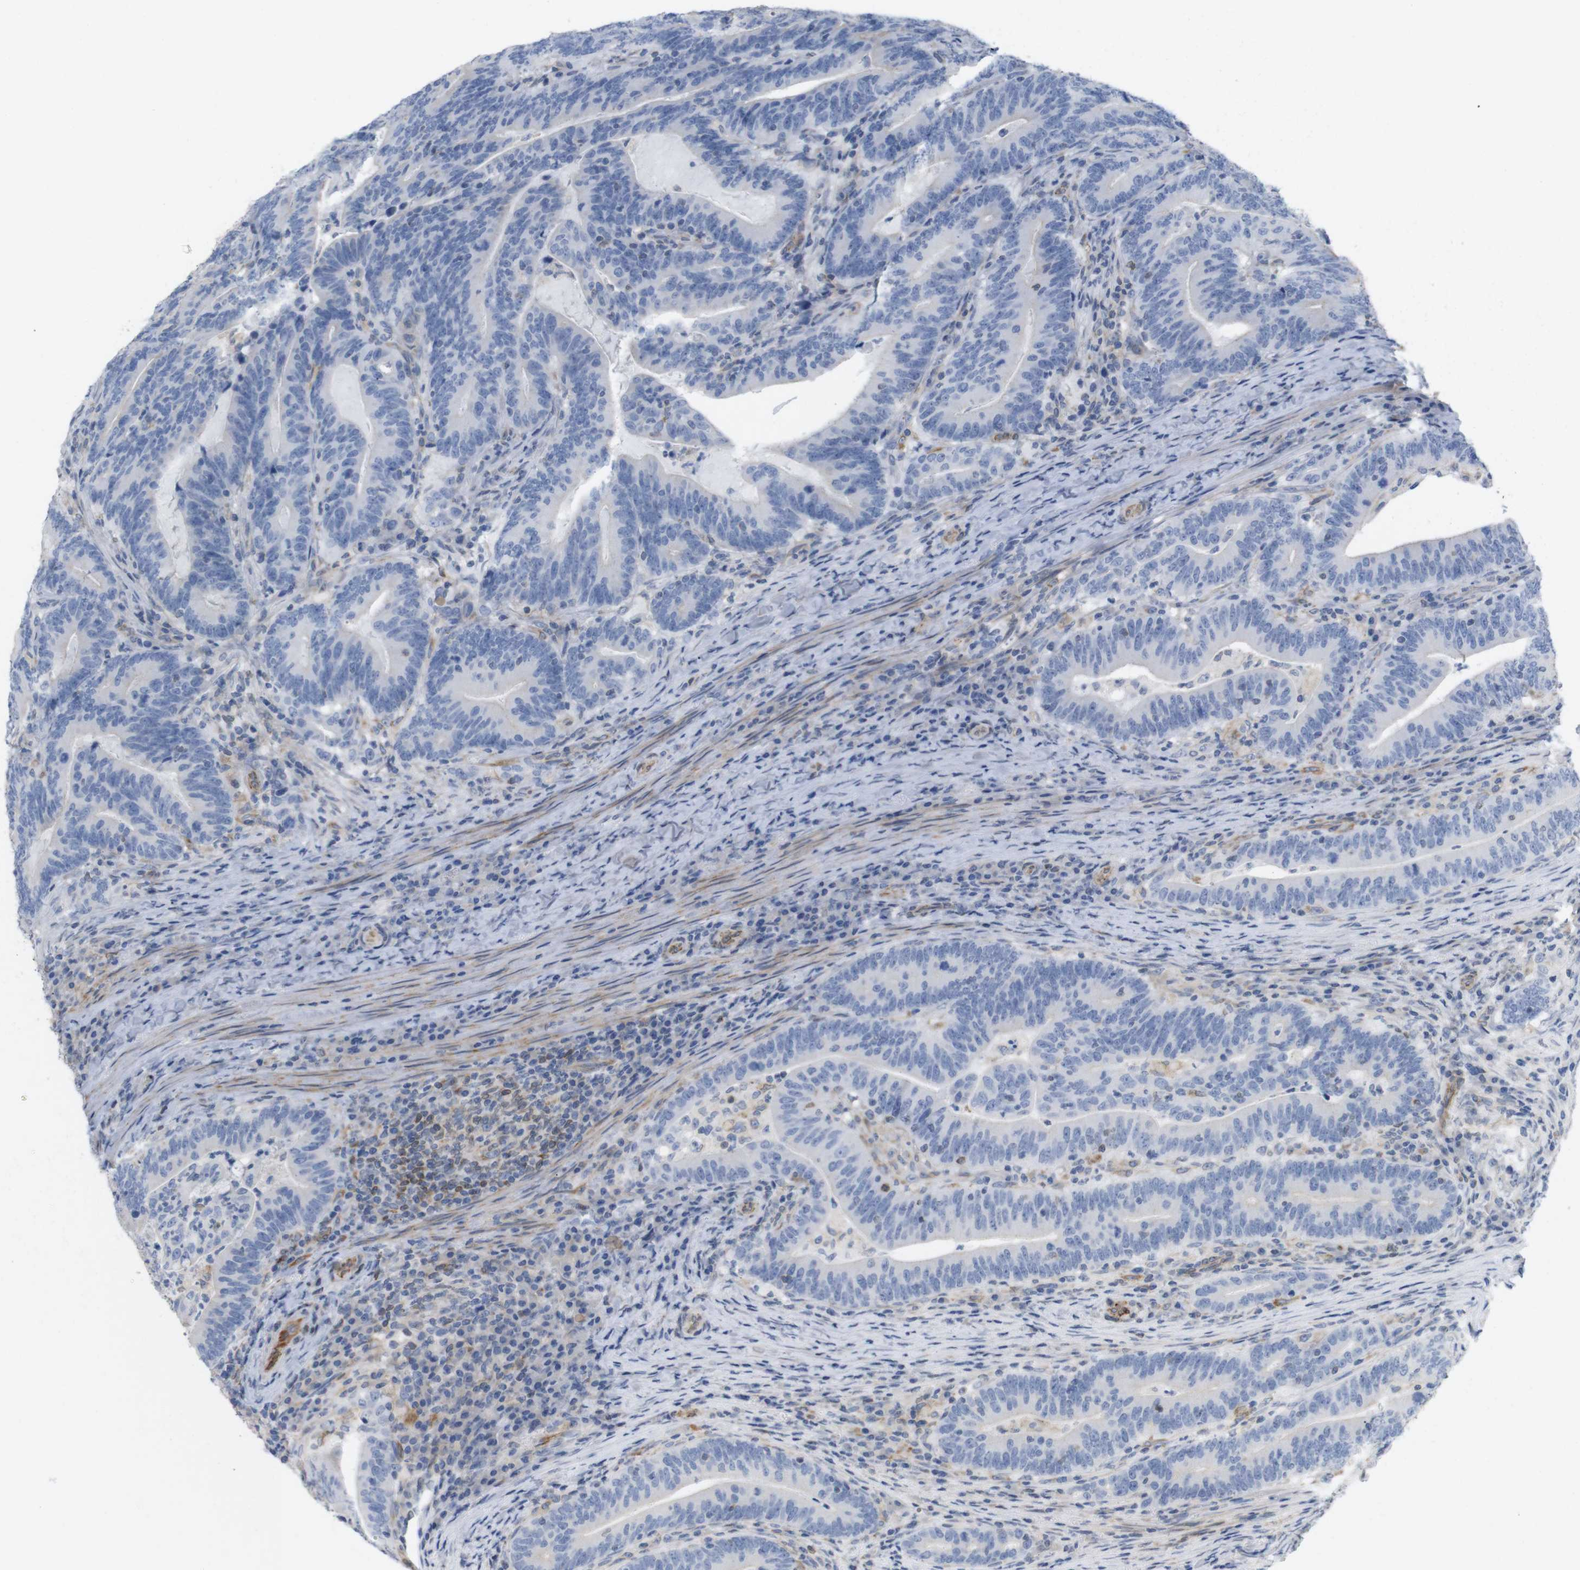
{"staining": {"intensity": "negative", "quantity": "none", "location": "none"}, "tissue": "colorectal cancer", "cell_type": "Tumor cells", "image_type": "cancer", "snomed": [{"axis": "morphology", "description": "Normal tissue, NOS"}, {"axis": "morphology", "description": "Adenocarcinoma, NOS"}, {"axis": "topography", "description": "Colon"}], "caption": "Tumor cells are negative for brown protein staining in colorectal cancer.", "gene": "ITPR1", "patient": {"sex": "female", "age": 66}}